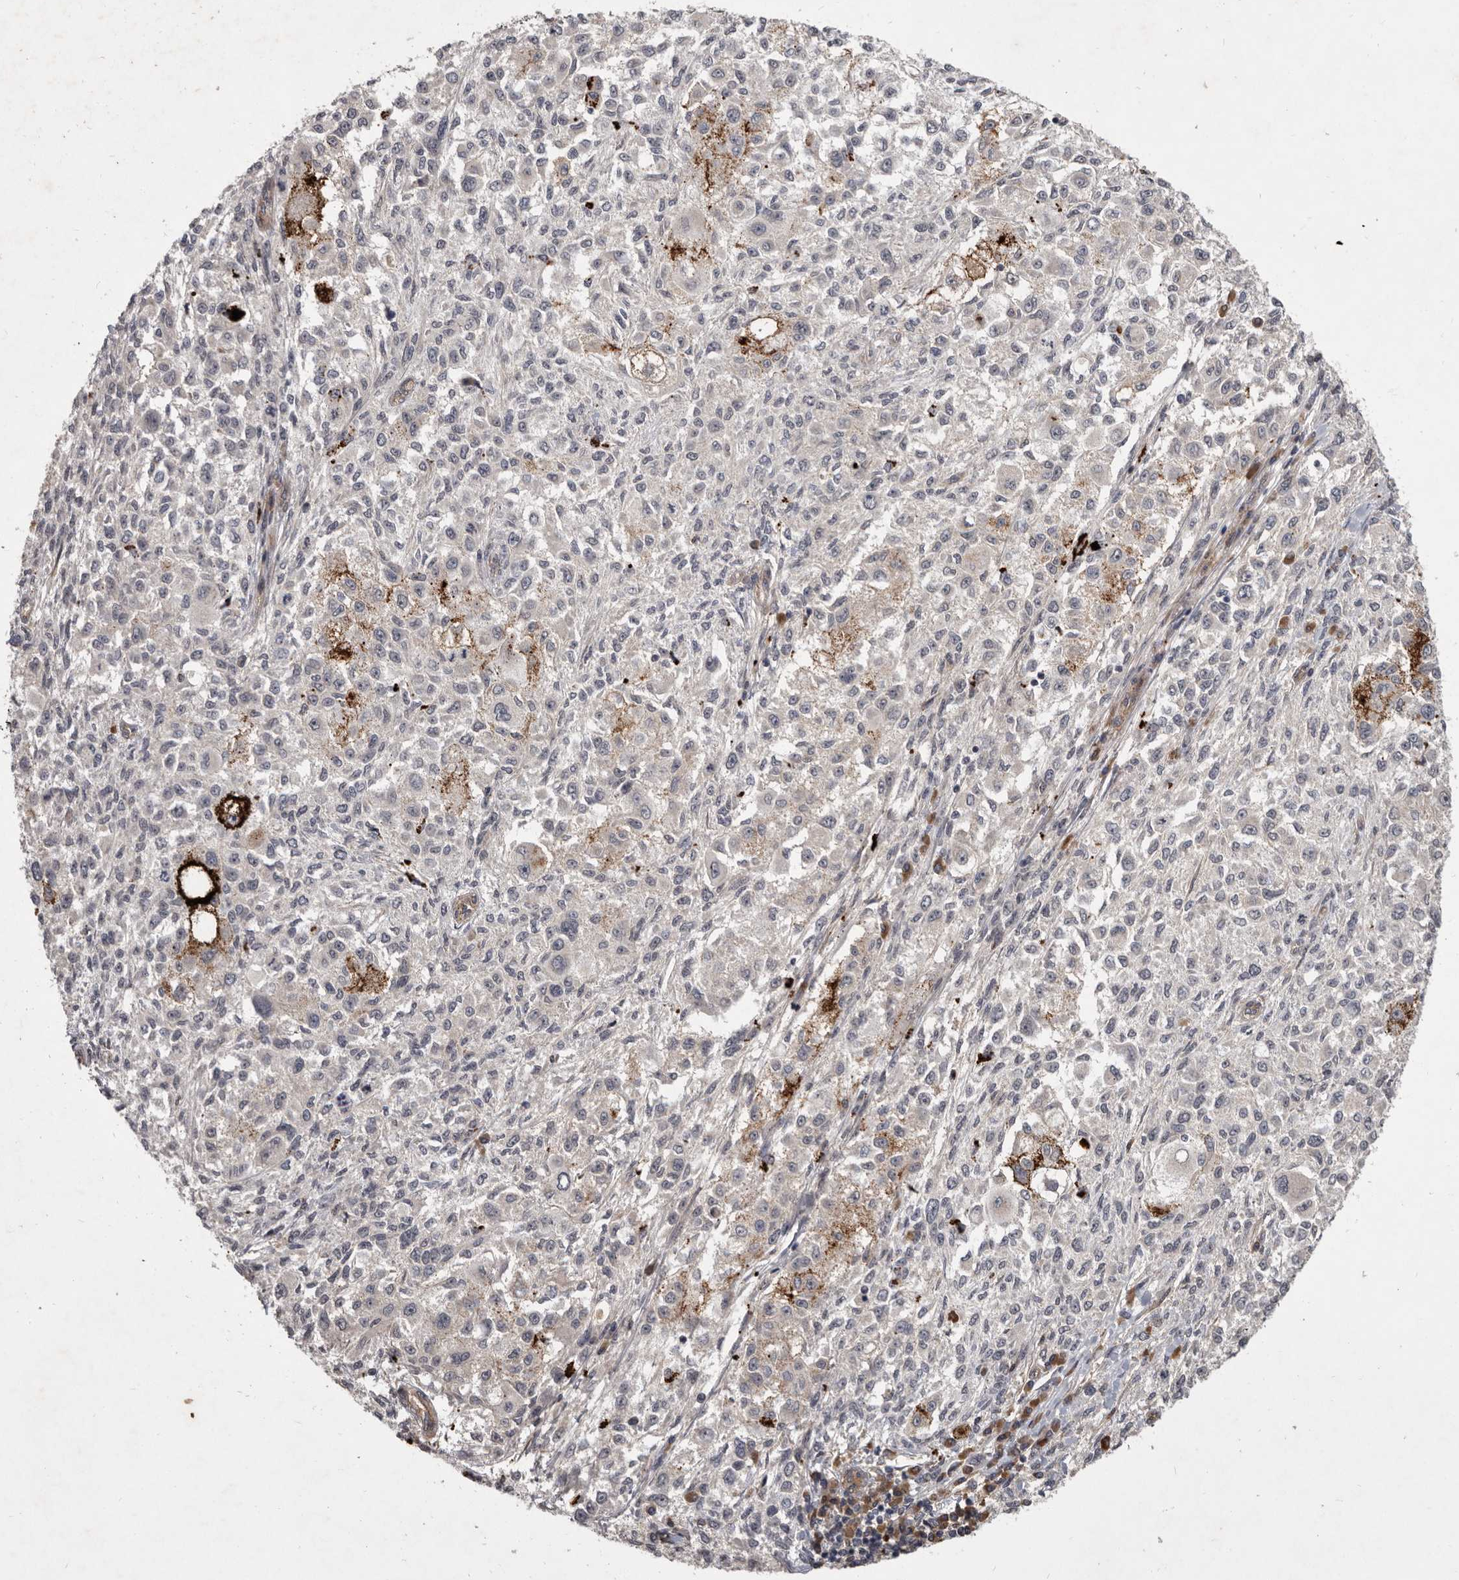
{"staining": {"intensity": "negative", "quantity": "none", "location": "none"}, "tissue": "melanoma", "cell_type": "Tumor cells", "image_type": "cancer", "snomed": [{"axis": "morphology", "description": "Necrosis, NOS"}, {"axis": "morphology", "description": "Malignant melanoma, NOS"}, {"axis": "topography", "description": "Skin"}], "caption": "High magnification brightfield microscopy of malignant melanoma stained with DAB (brown) and counterstained with hematoxylin (blue): tumor cells show no significant expression.", "gene": "DNAJC28", "patient": {"sex": "female", "age": 87}}